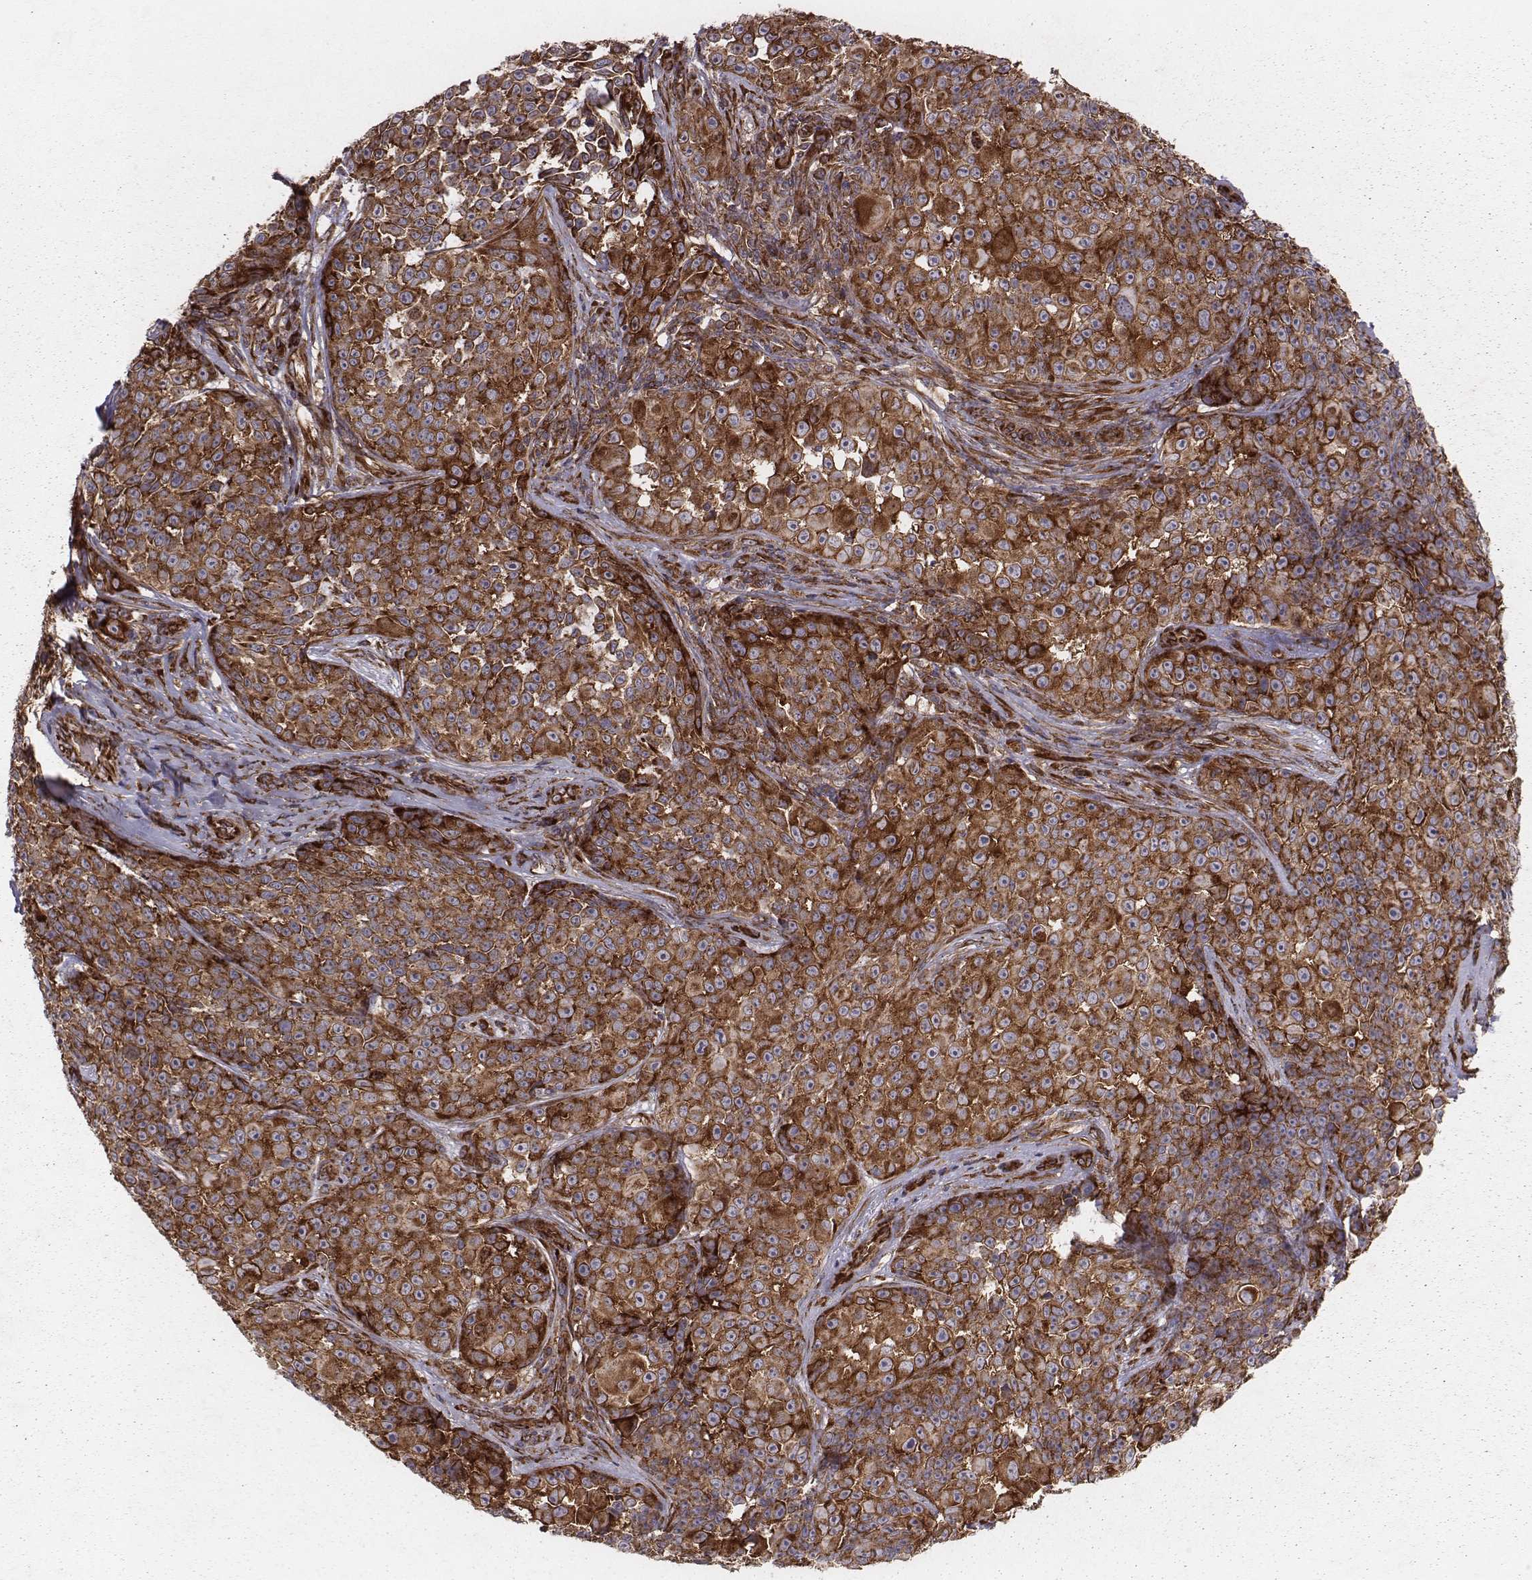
{"staining": {"intensity": "strong", "quantity": ">75%", "location": "cytoplasmic/membranous"}, "tissue": "melanoma", "cell_type": "Tumor cells", "image_type": "cancer", "snomed": [{"axis": "morphology", "description": "Malignant melanoma, NOS"}, {"axis": "topography", "description": "Skin"}], "caption": "Immunohistochemistry of human melanoma displays high levels of strong cytoplasmic/membranous staining in about >75% of tumor cells.", "gene": "TXLNA", "patient": {"sex": "female", "age": 88}}